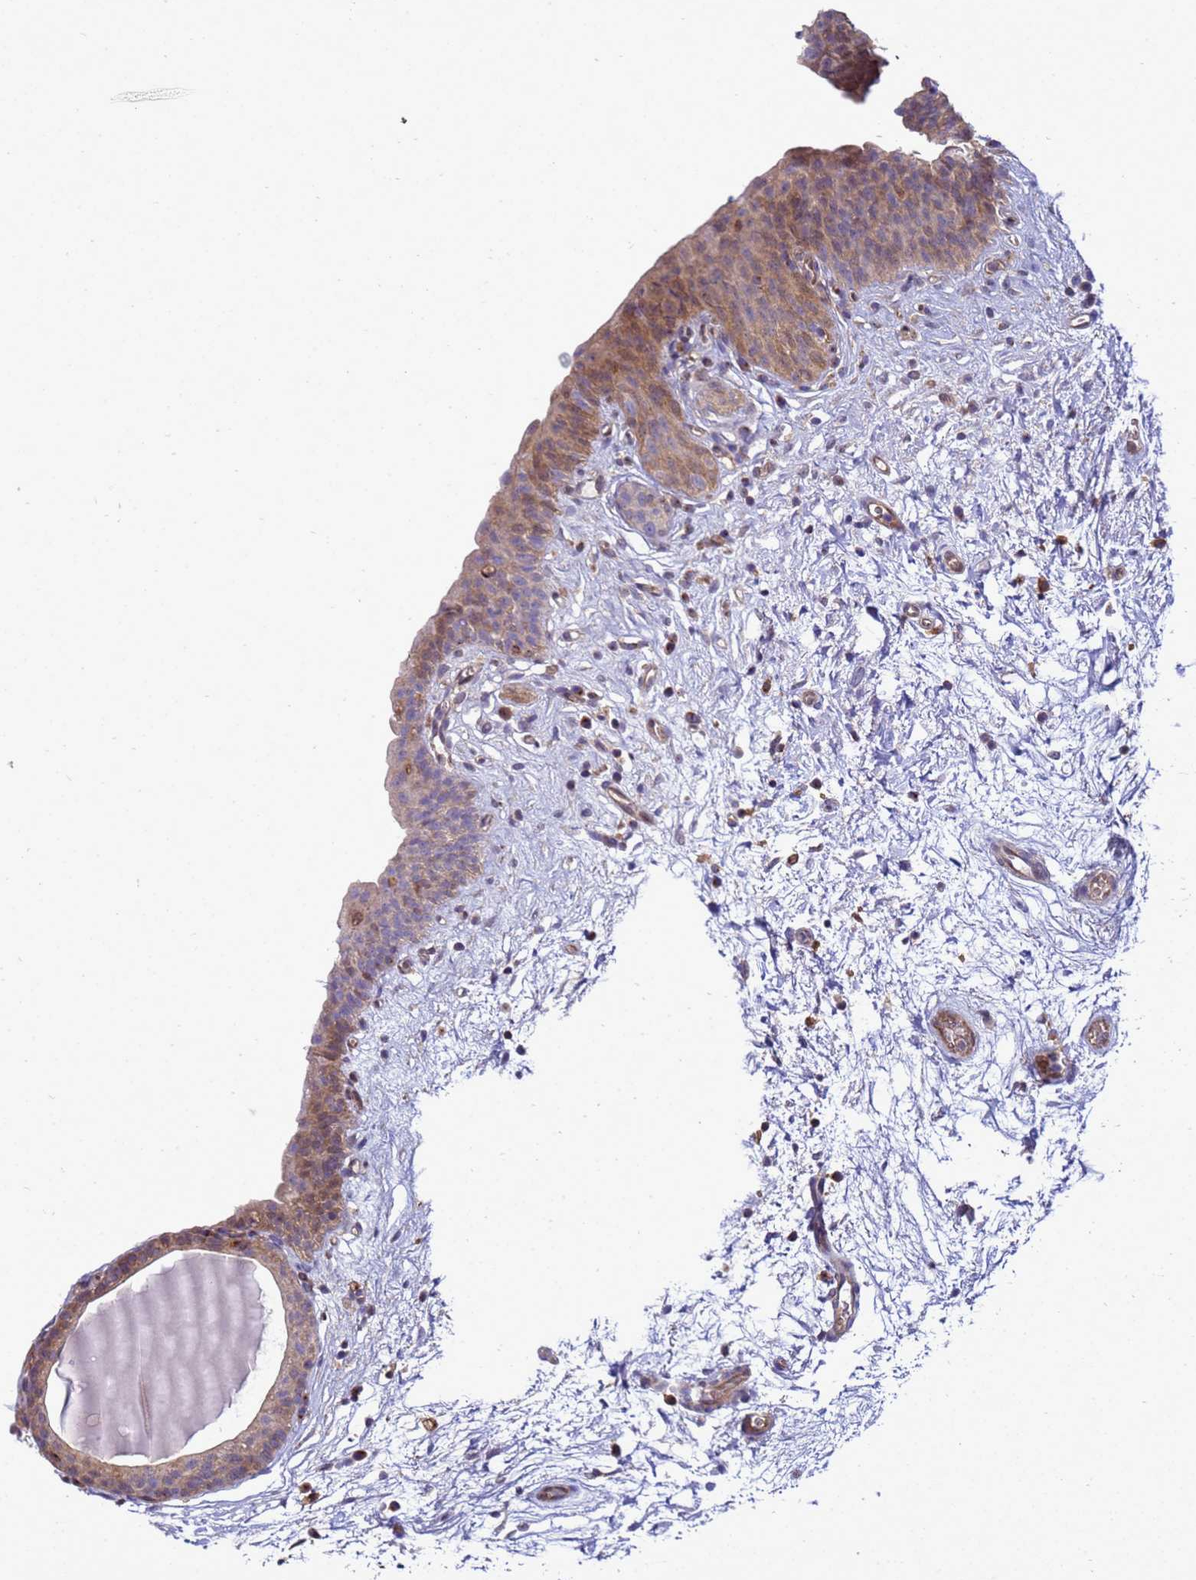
{"staining": {"intensity": "moderate", "quantity": "25%-75%", "location": "cytoplasmic/membranous"}, "tissue": "urinary bladder", "cell_type": "Urothelial cells", "image_type": "normal", "snomed": [{"axis": "morphology", "description": "Normal tissue, NOS"}, {"axis": "topography", "description": "Urinary bladder"}], "caption": "Immunohistochemical staining of benign urinary bladder demonstrates 25%-75% levels of moderate cytoplasmic/membranous protein expression in about 25%-75% of urothelial cells. (Brightfield microscopy of DAB IHC at high magnification).", "gene": "EIF4EBP3", "patient": {"sex": "male", "age": 83}}